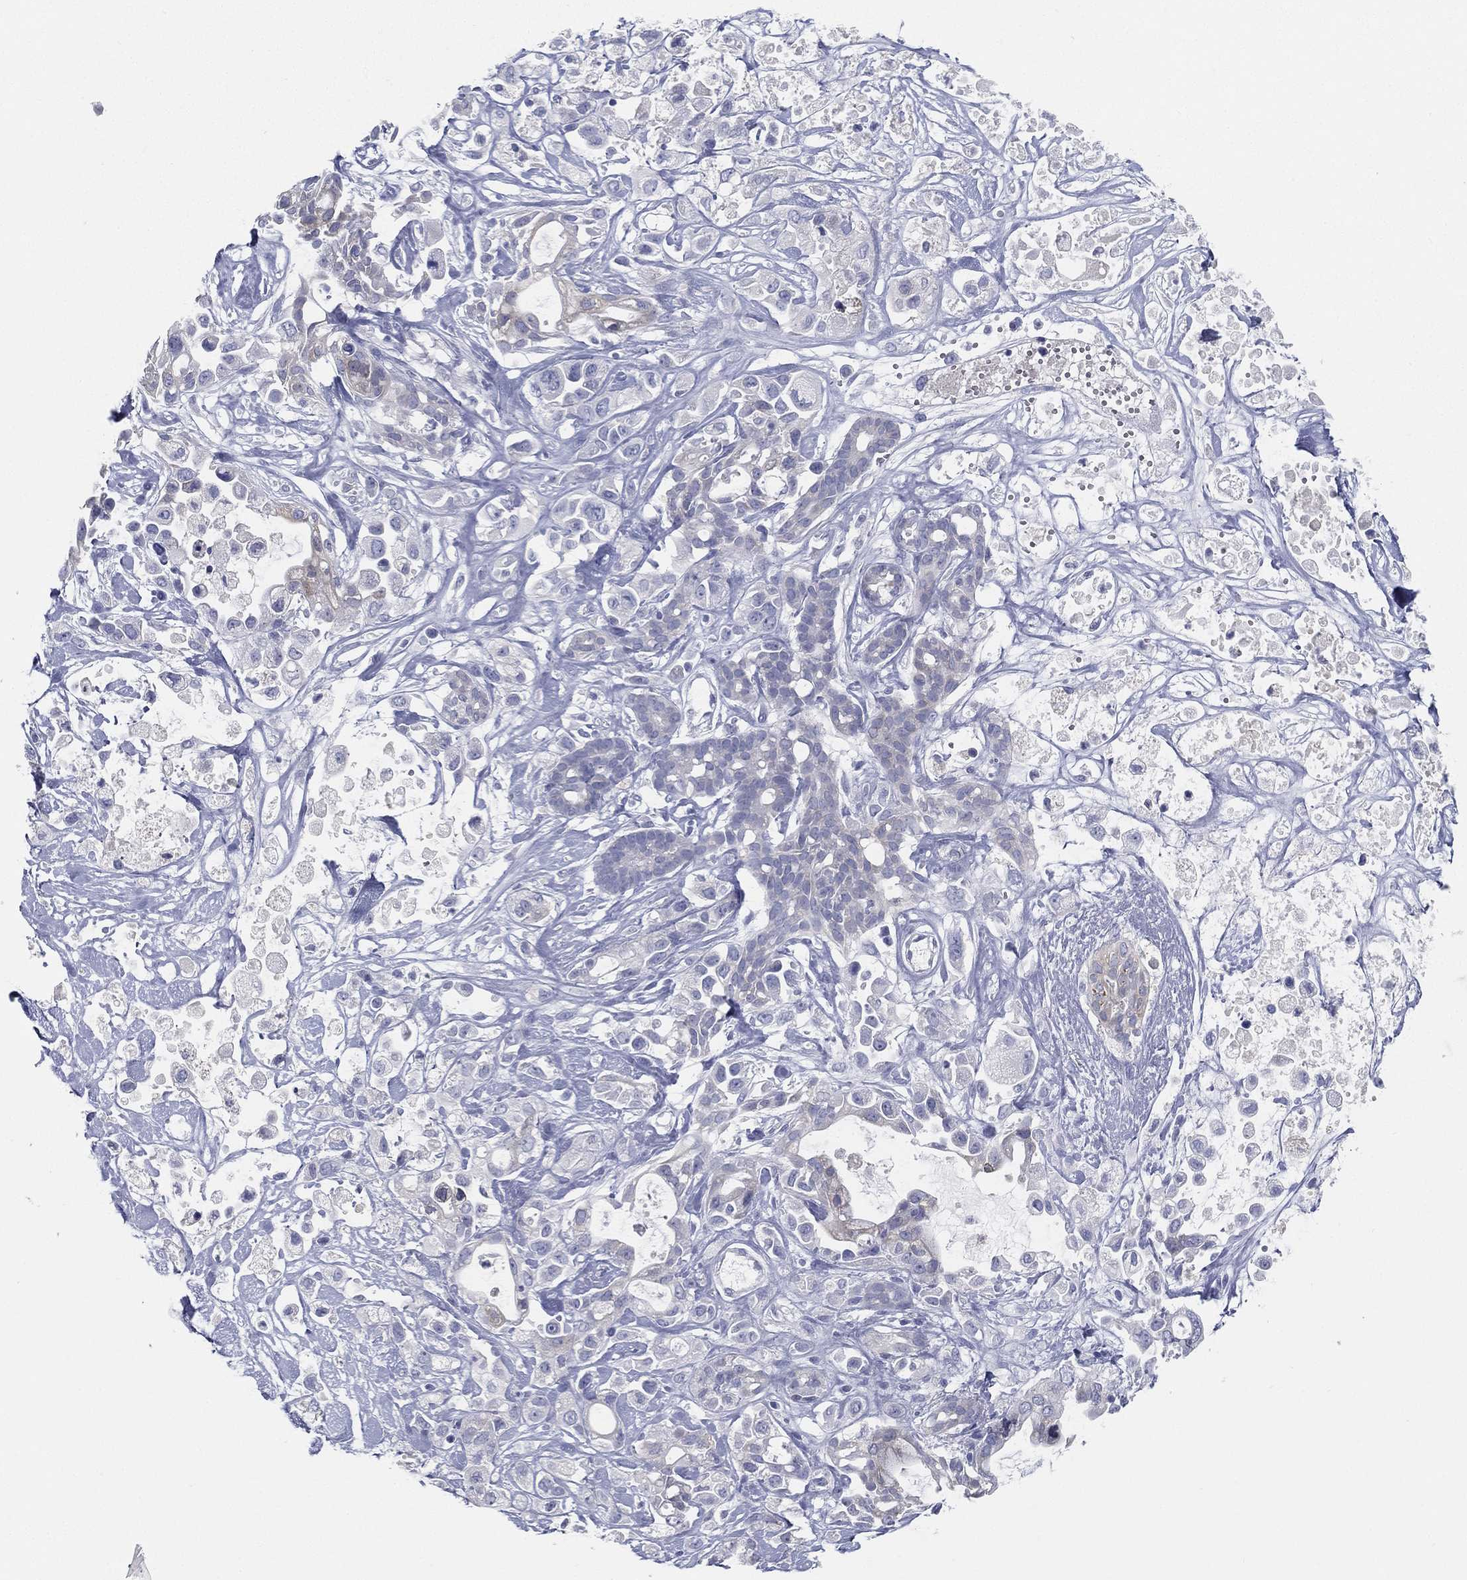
{"staining": {"intensity": "negative", "quantity": "none", "location": "none"}, "tissue": "pancreatic cancer", "cell_type": "Tumor cells", "image_type": "cancer", "snomed": [{"axis": "morphology", "description": "Adenocarcinoma, NOS"}, {"axis": "topography", "description": "Pancreas"}], "caption": "Immunohistochemistry image of pancreatic cancer (adenocarcinoma) stained for a protein (brown), which displays no staining in tumor cells.", "gene": "STS", "patient": {"sex": "male", "age": 44}}